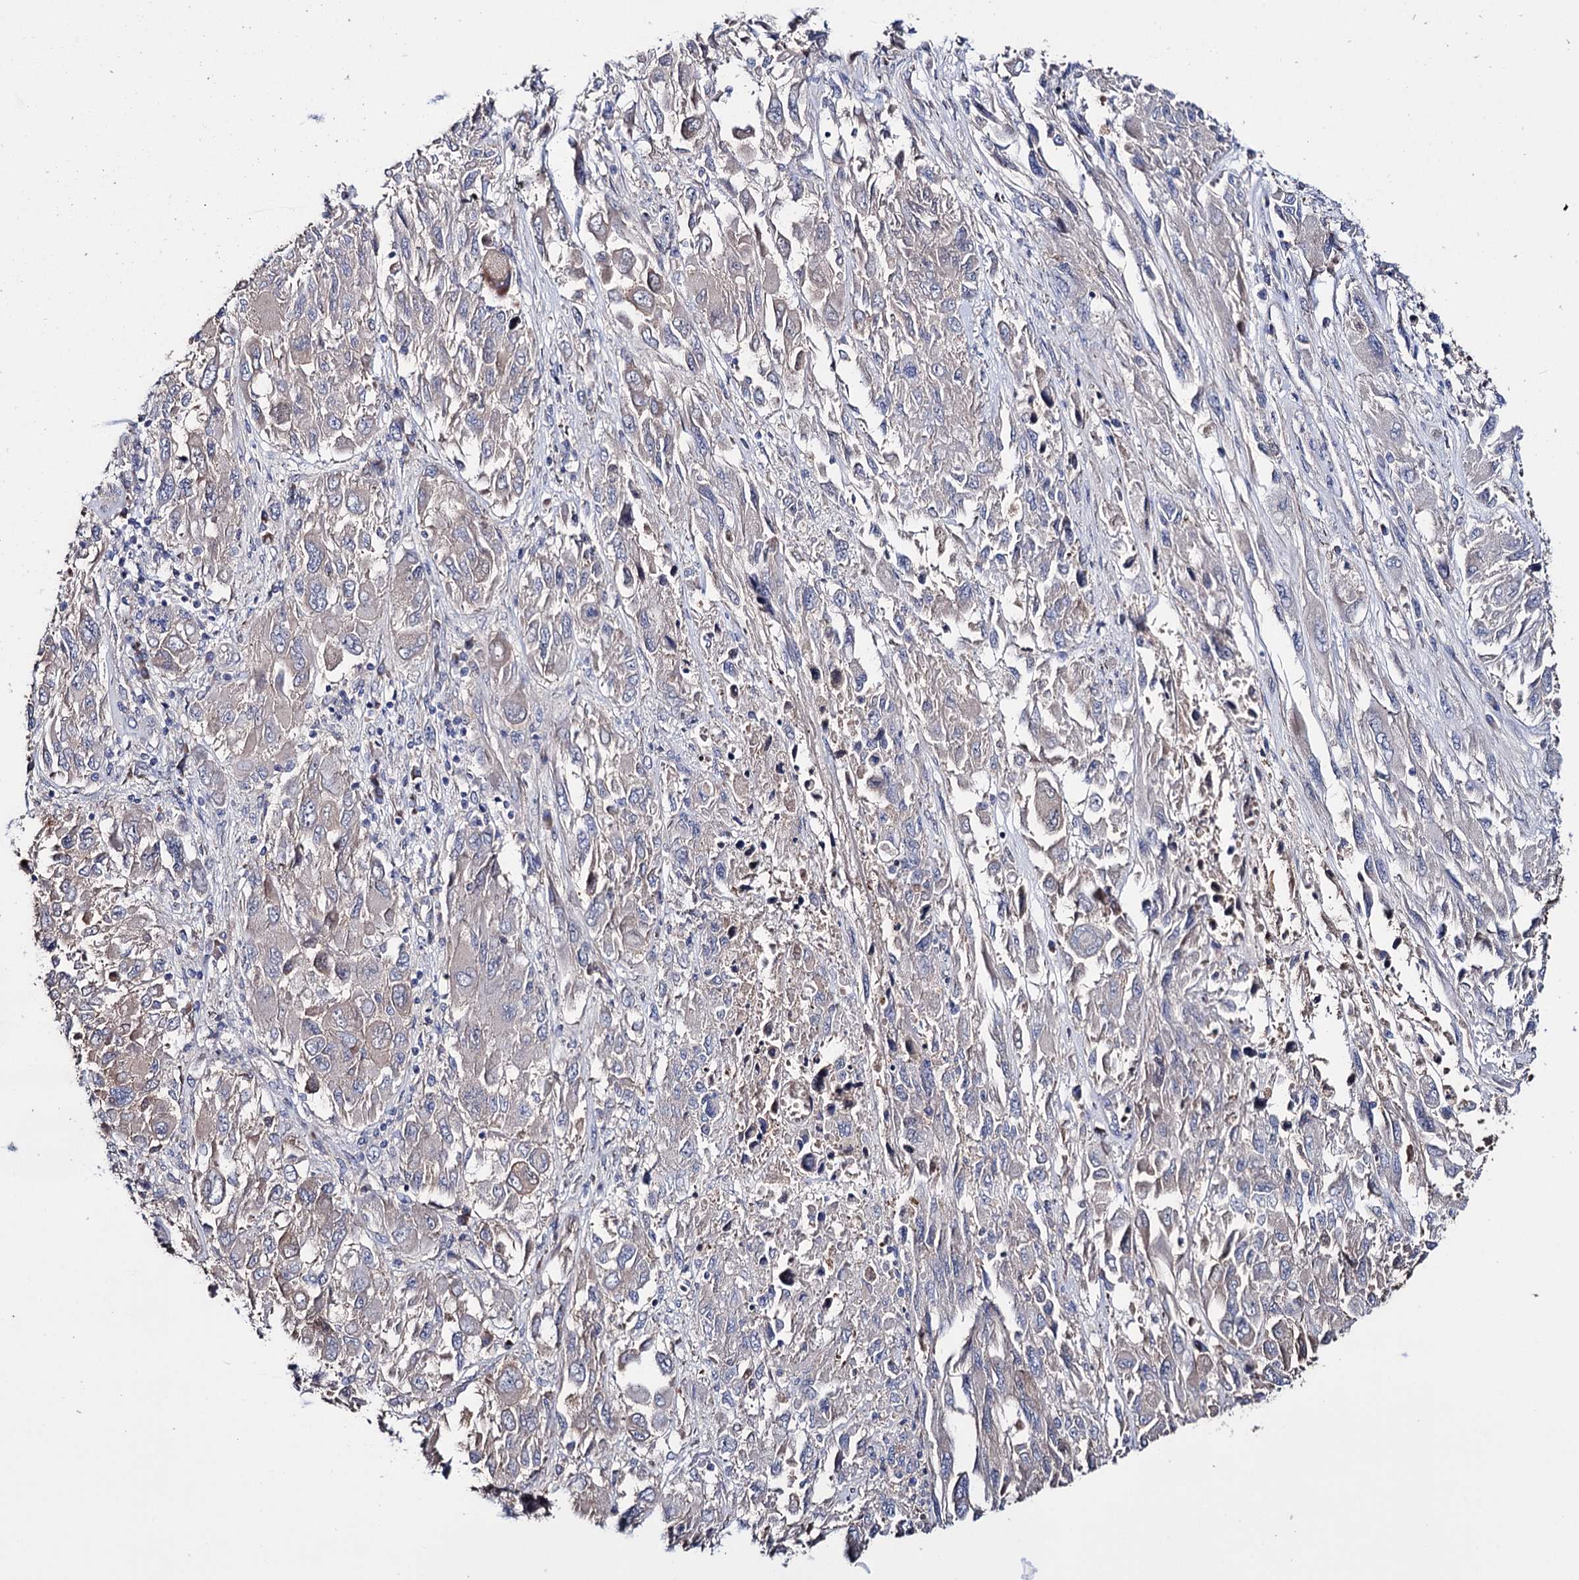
{"staining": {"intensity": "negative", "quantity": "none", "location": "none"}, "tissue": "melanoma", "cell_type": "Tumor cells", "image_type": "cancer", "snomed": [{"axis": "morphology", "description": "Malignant melanoma, NOS"}, {"axis": "topography", "description": "Skin"}], "caption": "Tumor cells are negative for protein expression in human melanoma.", "gene": "PPP1R32", "patient": {"sex": "female", "age": 91}}